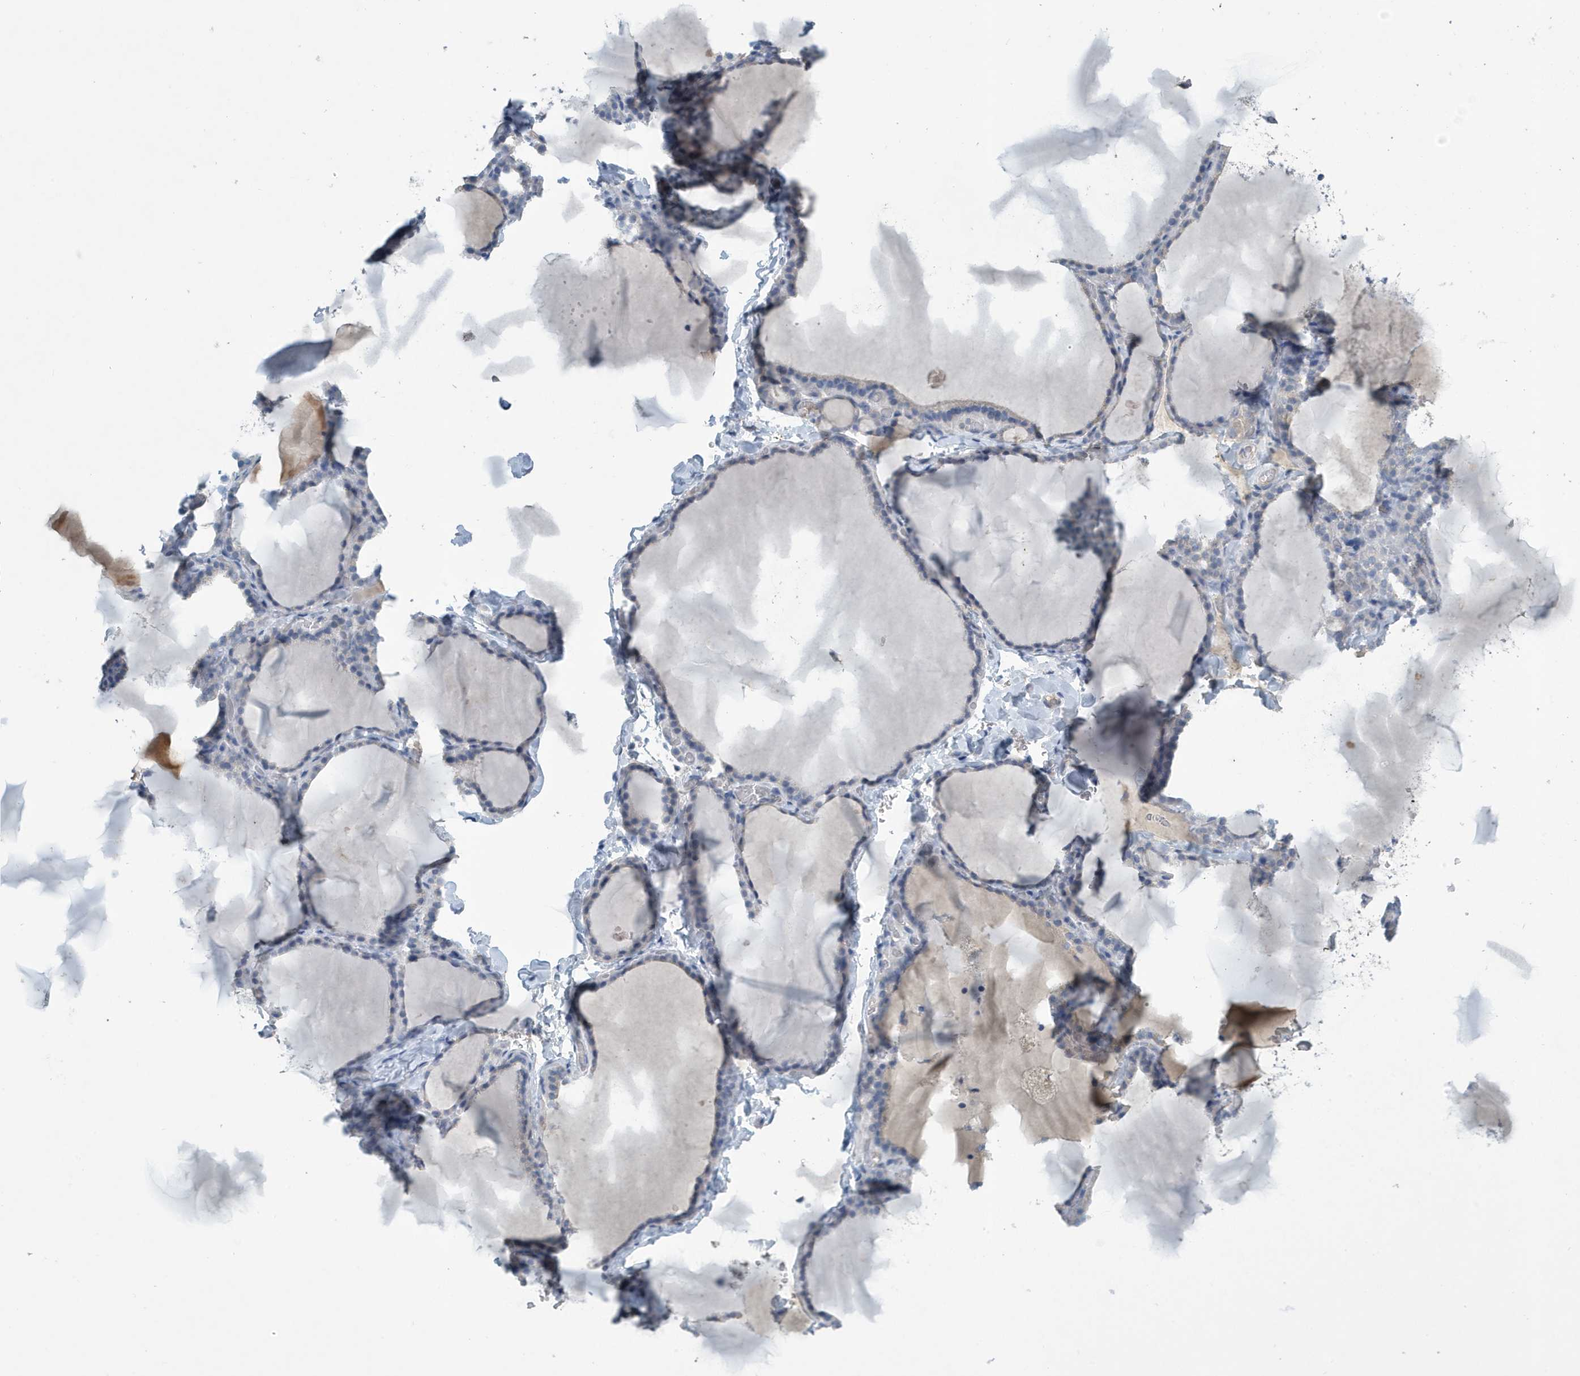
{"staining": {"intensity": "negative", "quantity": "none", "location": "none"}, "tissue": "thyroid gland", "cell_type": "Glandular cells", "image_type": "normal", "snomed": [{"axis": "morphology", "description": "Normal tissue, NOS"}, {"axis": "topography", "description": "Thyroid gland"}], "caption": "A high-resolution micrograph shows immunohistochemistry (IHC) staining of benign thyroid gland, which demonstrates no significant expression in glandular cells.", "gene": "UGT2B4", "patient": {"sex": "female", "age": 22}}